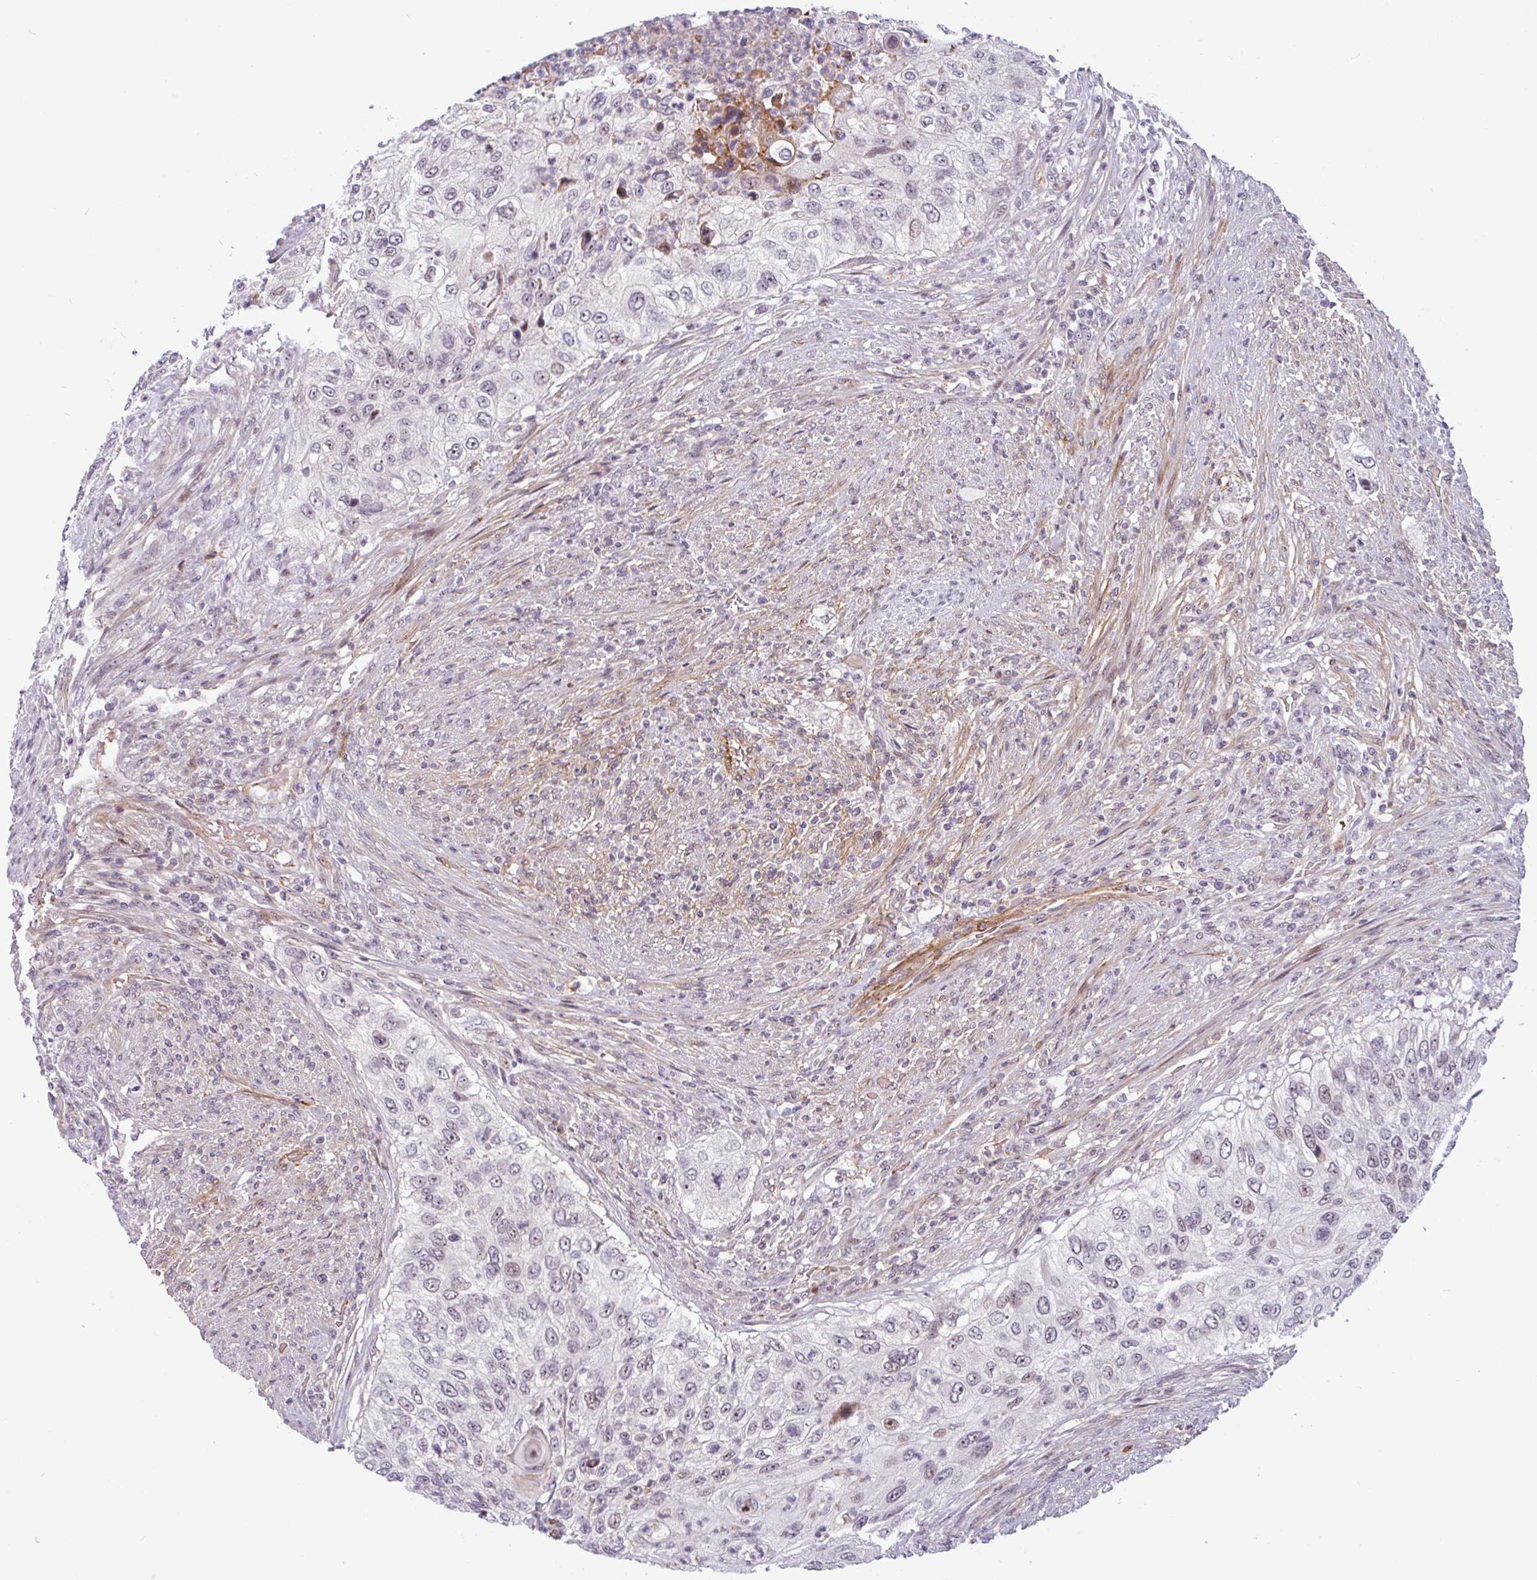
{"staining": {"intensity": "weak", "quantity": "<25%", "location": "nuclear"}, "tissue": "urothelial cancer", "cell_type": "Tumor cells", "image_type": "cancer", "snomed": [{"axis": "morphology", "description": "Urothelial carcinoma, High grade"}, {"axis": "topography", "description": "Urinary bladder"}], "caption": "The immunohistochemistry image has no significant positivity in tumor cells of urothelial cancer tissue.", "gene": "TMEM119", "patient": {"sex": "female", "age": 60}}